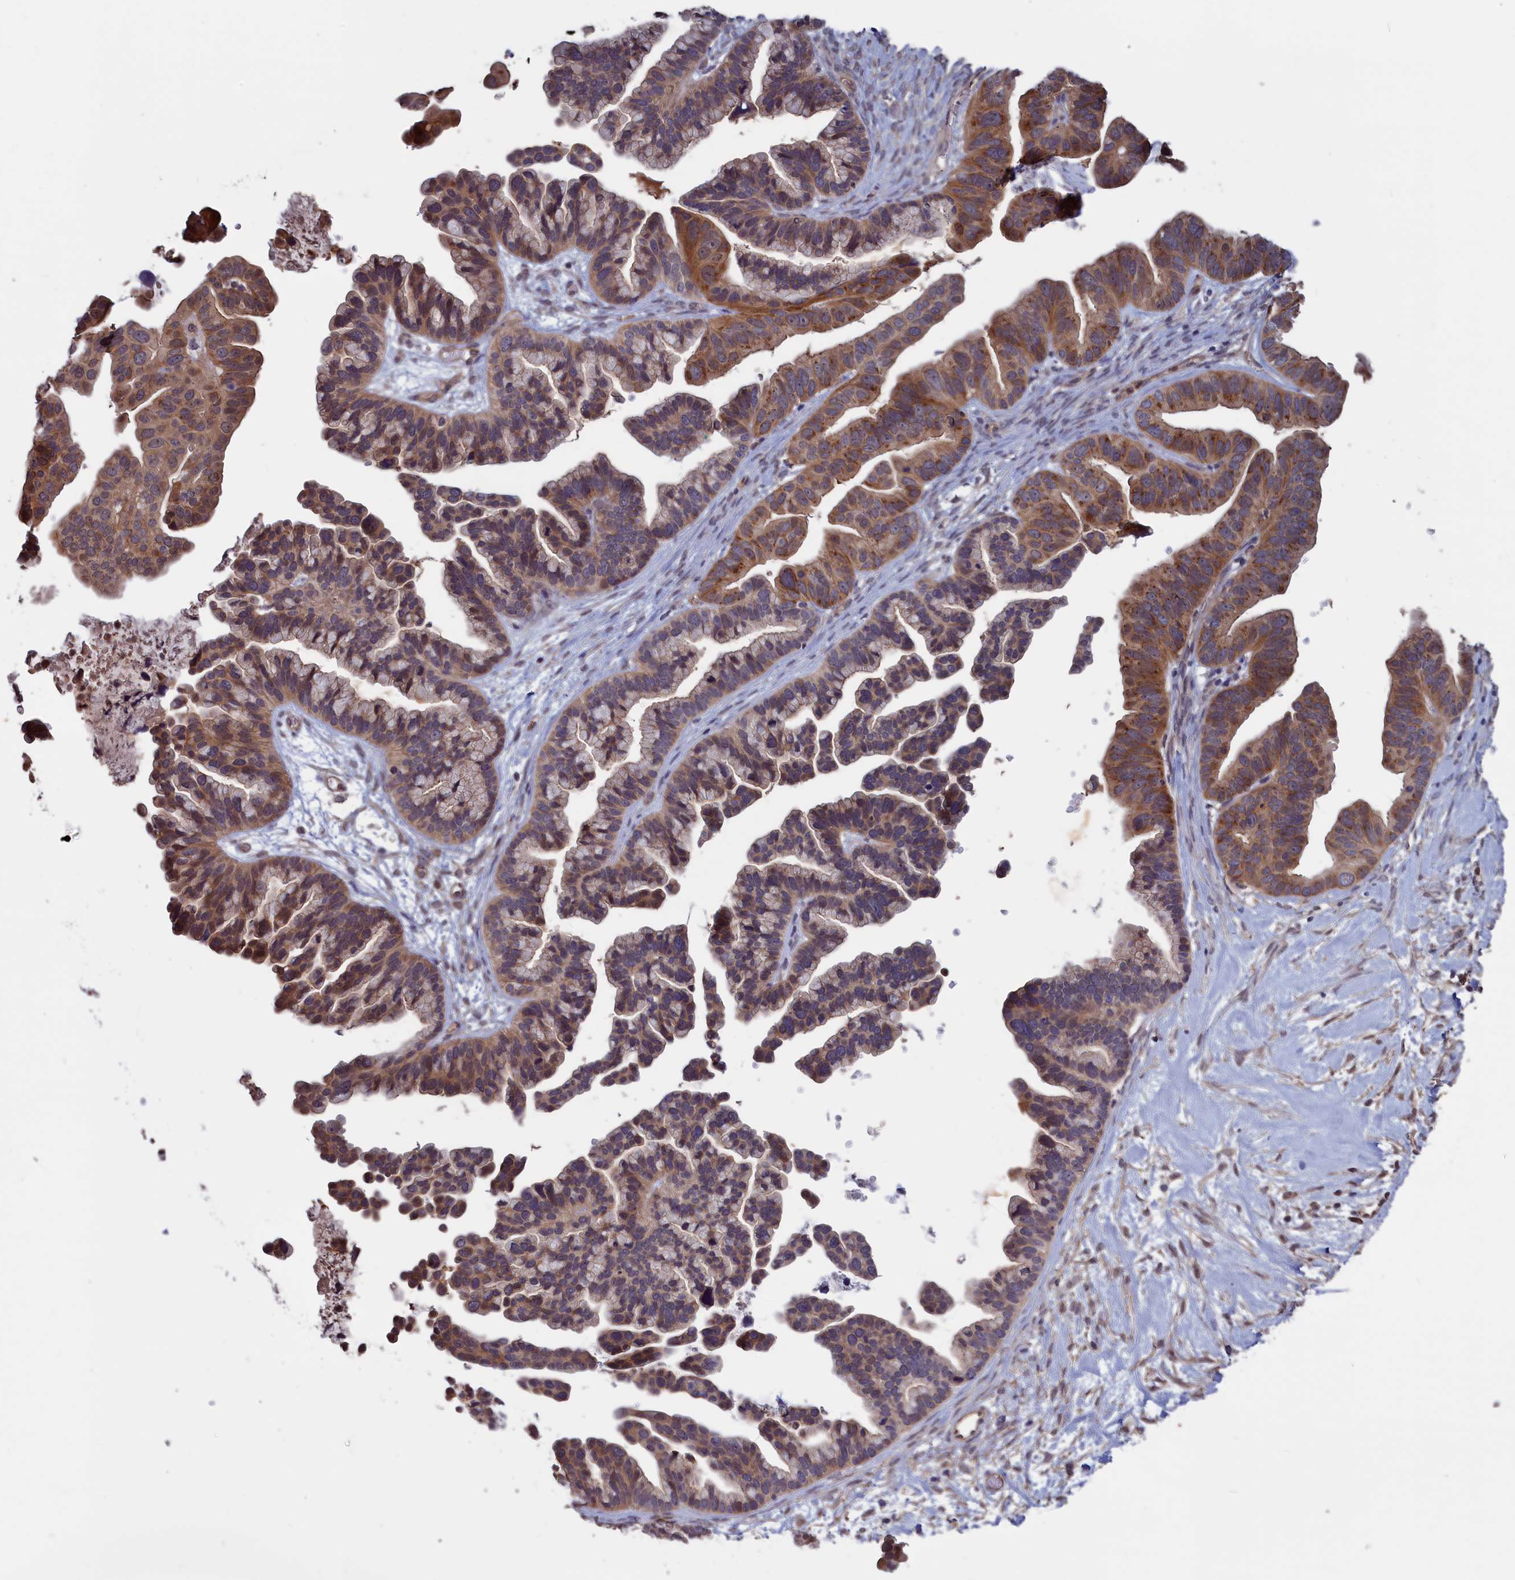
{"staining": {"intensity": "moderate", "quantity": ">75%", "location": "cytoplasmic/membranous"}, "tissue": "ovarian cancer", "cell_type": "Tumor cells", "image_type": "cancer", "snomed": [{"axis": "morphology", "description": "Cystadenocarcinoma, serous, NOS"}, {"axis": "topography", "description": "Ovary"}], "caption": "Ovarian cancer (serous cystadenocarcinoma) tissue shows moderate cytoplasmic/membranous expression in about >75% of tumor cells", "gene": "PLP2", "patient": {"sex": "female", "age": 56}}